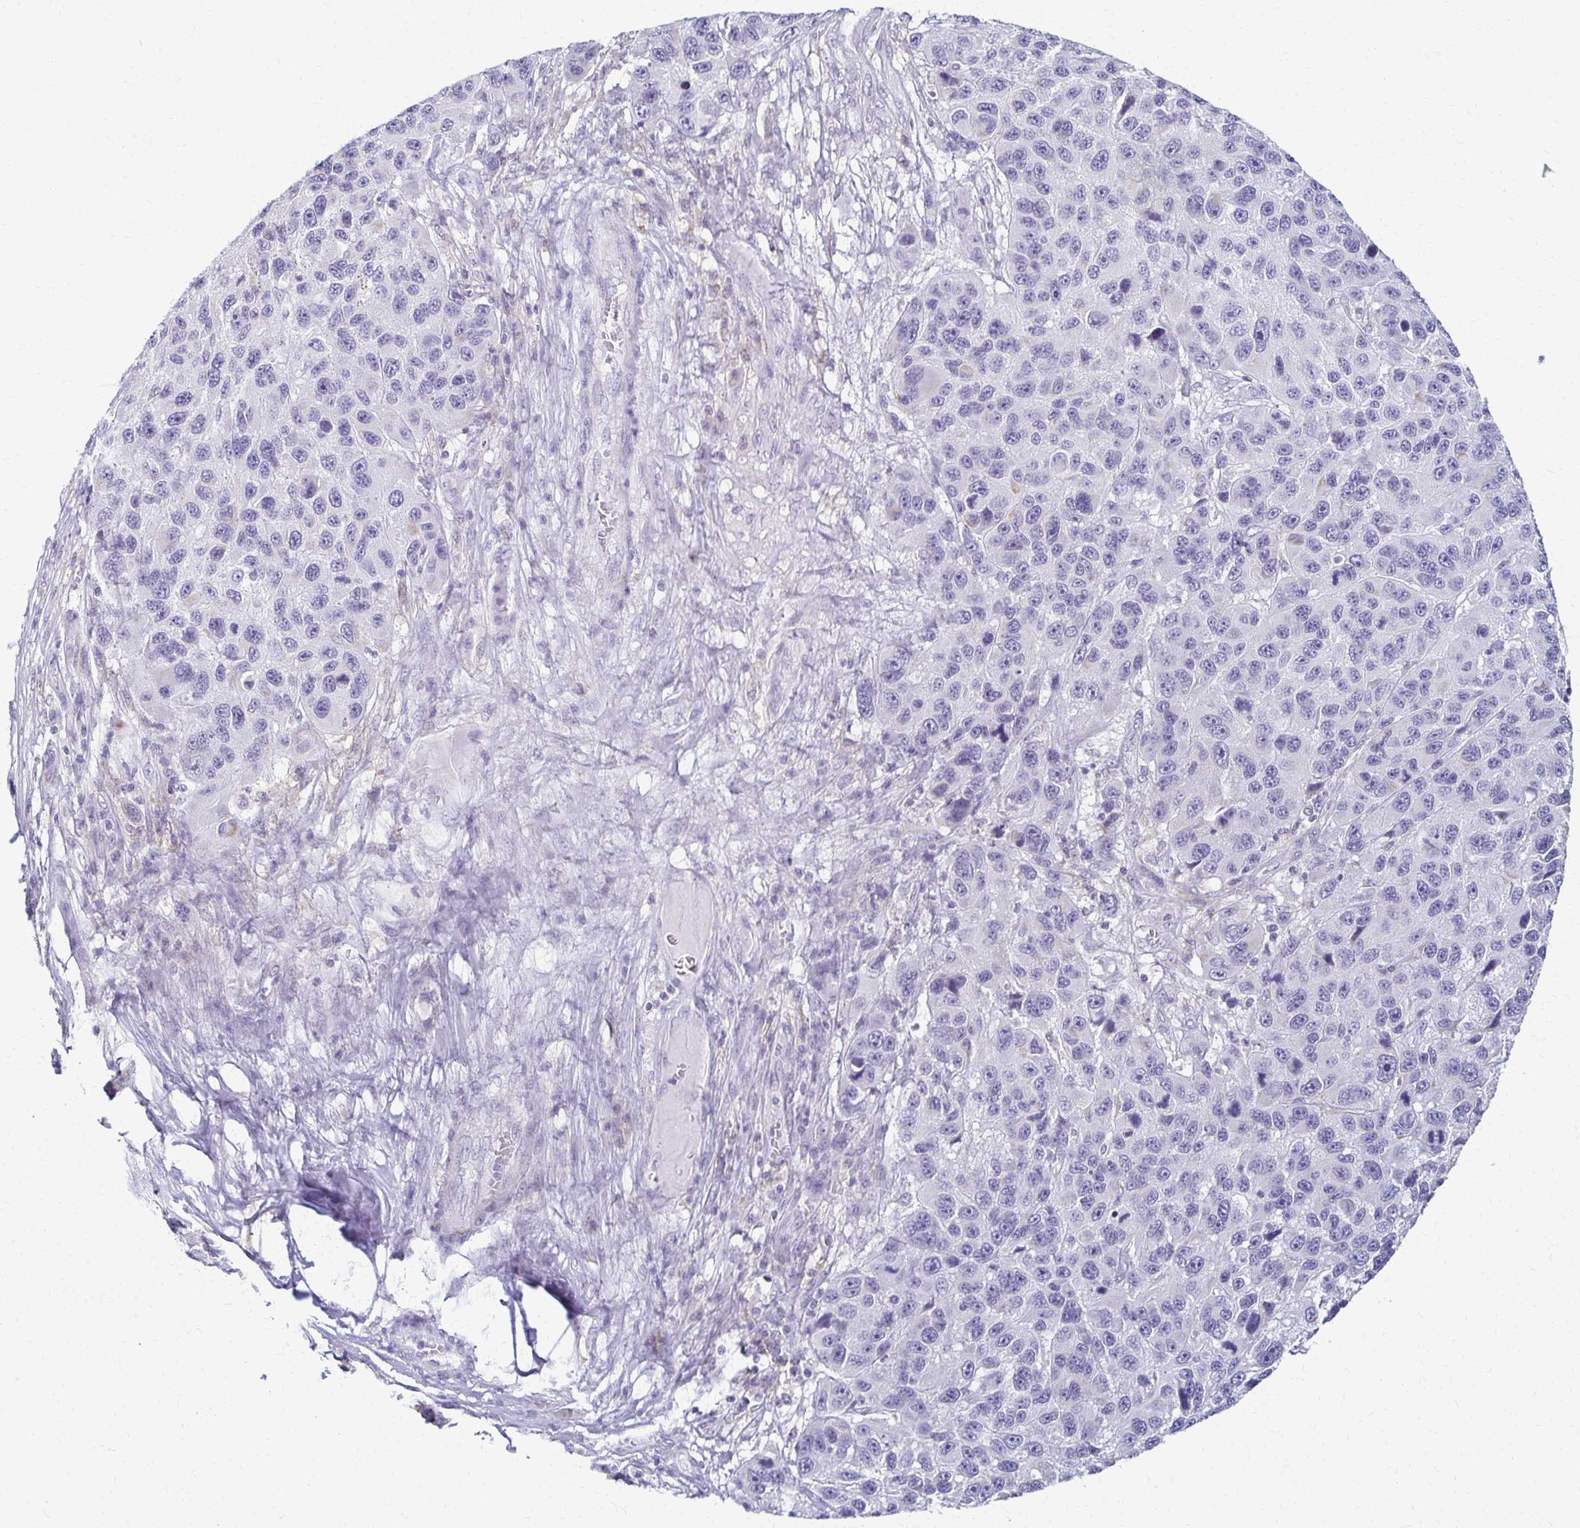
{"staining": {"intensity": "negative", "quantity": "none", "location": "none"}, "tissue": "melanoma", "cell_type": "Tumor cells", "image_type": "cancer", "snomed": [{"axis": "morphology", "description": "Malignant melanoma, NOS"}, {"axis": "topography", "description": "Skin"}], "caption": "The image shows no significant staining in tumor cells of melanoma.", "gene": "FCGR2B", "patient": {"sex": "male", "age": 53}}